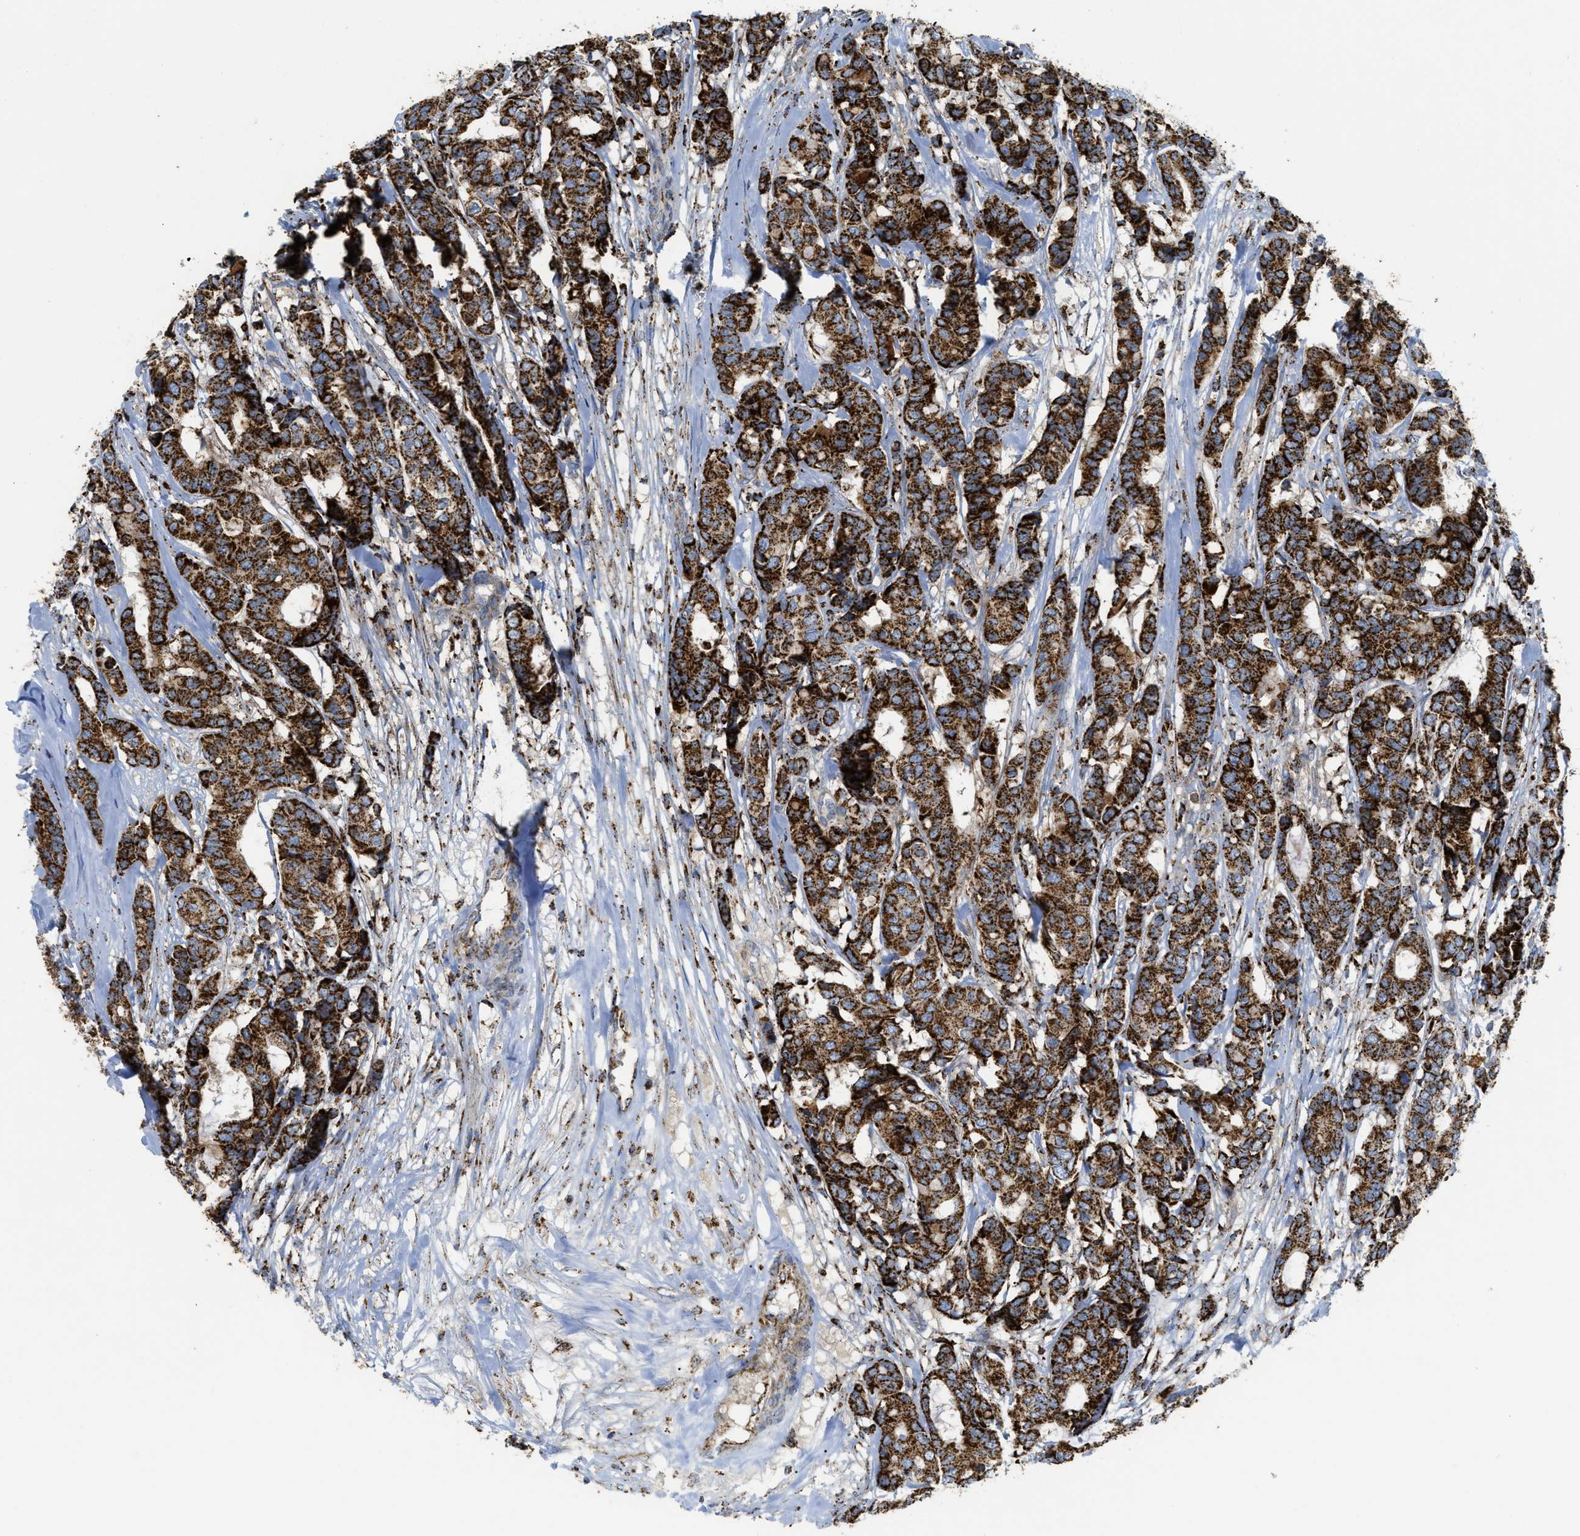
{"staining": {"intensity": "strong", "quantity": ">75%", "location": "cytoplasmic/membranous"}, "tissue": "breast cancer", "cell_type": "Tumor cells", "image_type": "cancer", "snomed": [{"axis": "morphology", "description": "Duct carcinoma"}, {"axis": "topography", "description": "Breast"}], "caption": "Immunohistochemical staining of intraductal carcinoma (breast) reveals high levels of strong cytoplasmic/membranous positivity in about >75% of tumor cells.", "gene": "SQOR", "patient": {"sex": "female", "age": 87}}